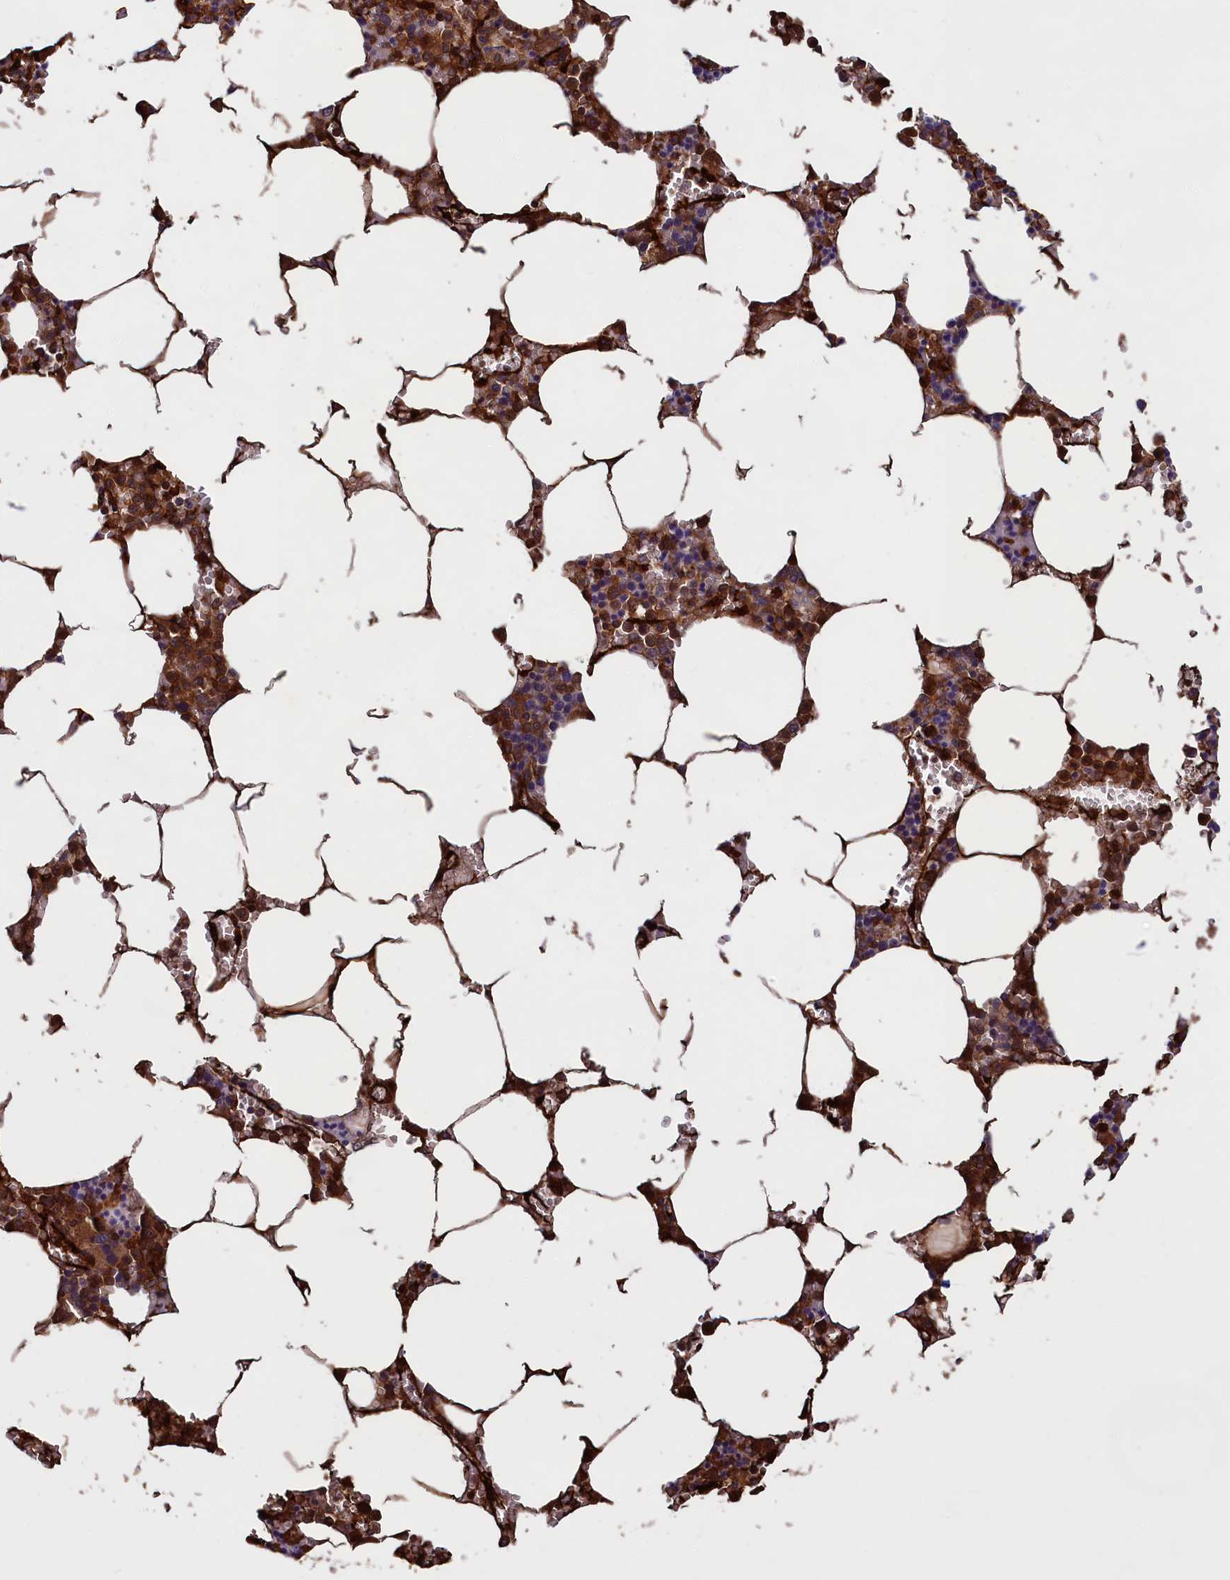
{"staining": {"intensity": "strong", "quantity": ">75%", "location": "cytoplasmic/membranous"}, "tissue": "bone marrow", "cell_type": "Hematopoietic cells", "image_type": "normal", "snomed": [{"axis": "morphology", "description": "Normal tissue, NOS"}, {"axis": "topography", "description": "Bone marrow"}], "caption": "A brown stain labels strong cytoplasmic/membranous expression of a protein in hematopoietic cells of normal human bone marrow. (DAB IHC, brown staining for protein, blue staining for nuclei).", "gene": "DENND1B", "patient": {"sex": "male", "age": 70}}